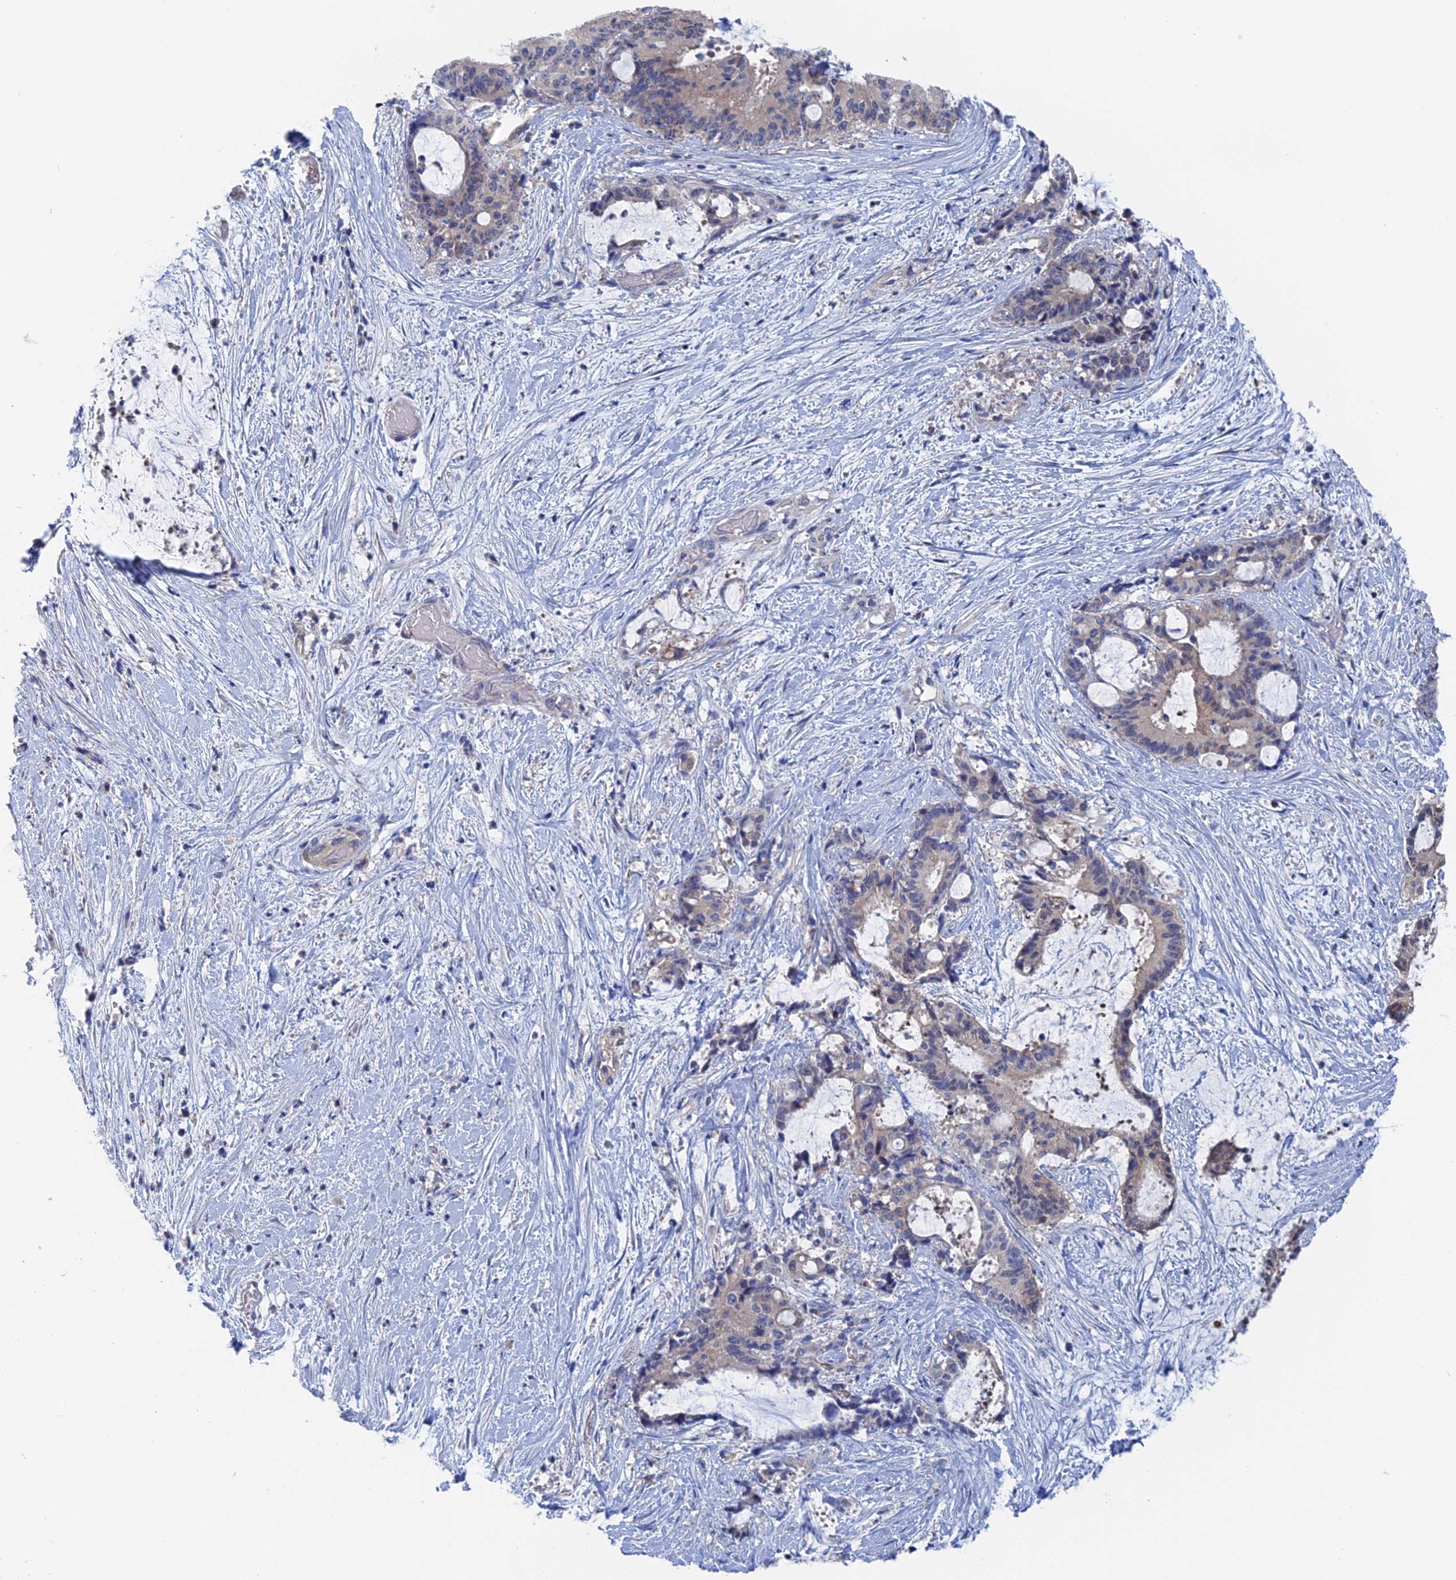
{"staining": {"intensity": "negative", "quantity": "none", "location": "none"}, "tissue": "liver cancer", "cell_type": "Tumor cells", "image_type": "cancer", "snomed": [{"axis": "morphology", "description": "Normal tissue, NOS"}, {"axis": "morphology", "description": "Cholangiocarcinoma"}, {"axis": "topography", "description": "Liver"}, {"axis": "topography", "description": "Peripheral nerve tissue"}], "caption": "Tumor cells are negative for brown protein staining in cholangiocarcinoma (liver).", "gene": "MTHFSD", "patient": {"sex": "female", "age": 73}}